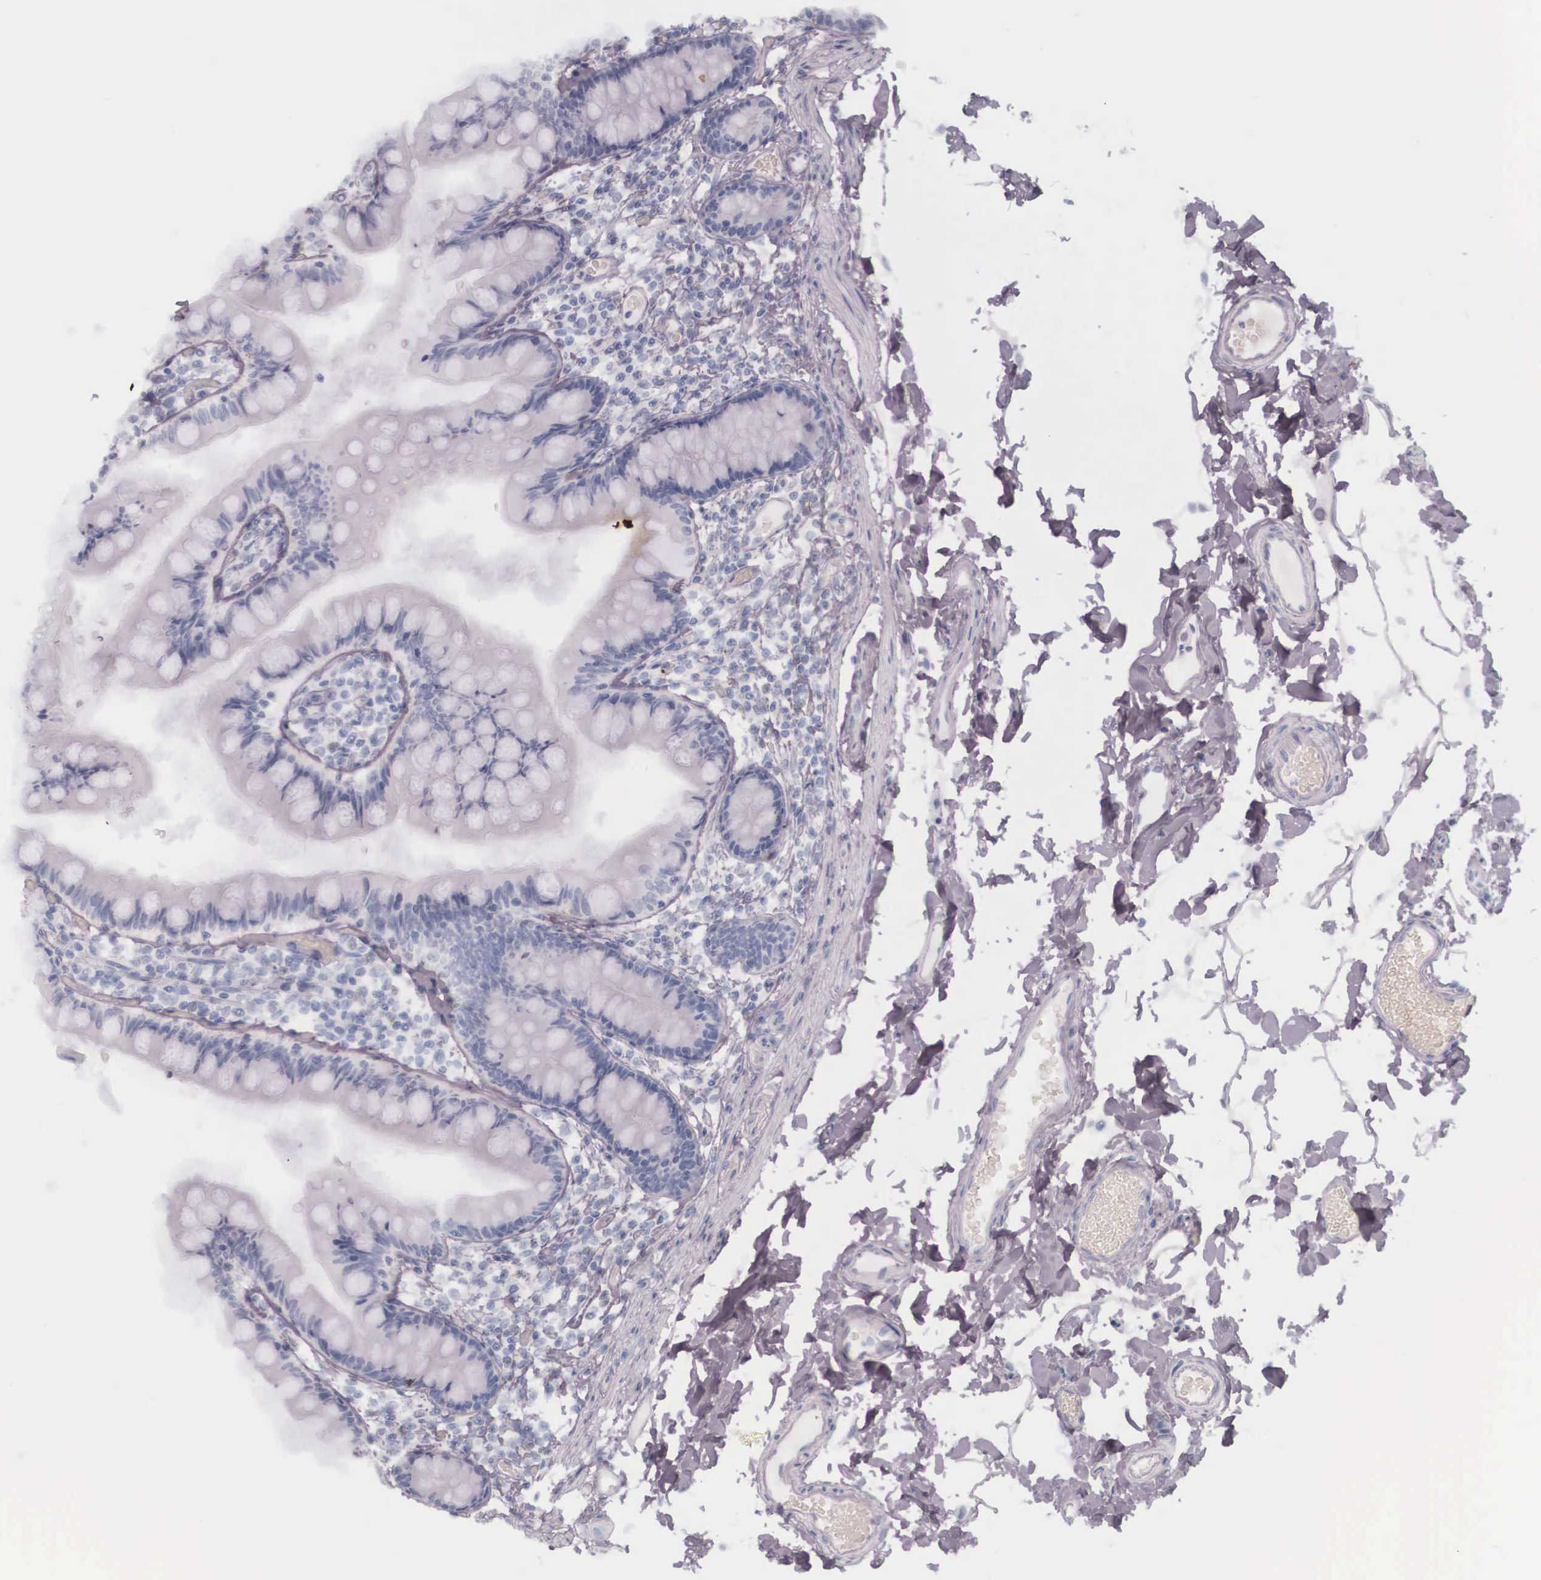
{"staining": {"intensity": "negative", "quantity": "none", "location": "none"}, "tissue": "colon", "cell_type": "Endothelial cells", "image_type": "normal", "snomed": [{"axis": "morphology", "description": "Normal tissue, NOS"}, {"axis": "topography", "description": "Colon"}], "caption": "This photomicrograph is of normal colon stained with immunohistochemistry (IHC) to label a protein in brown with the nuclei are counter-stained blue. There is no expression in endothelial cells.", "gene": "KRT14", "patient": {"sex": "male", "age": 54}}